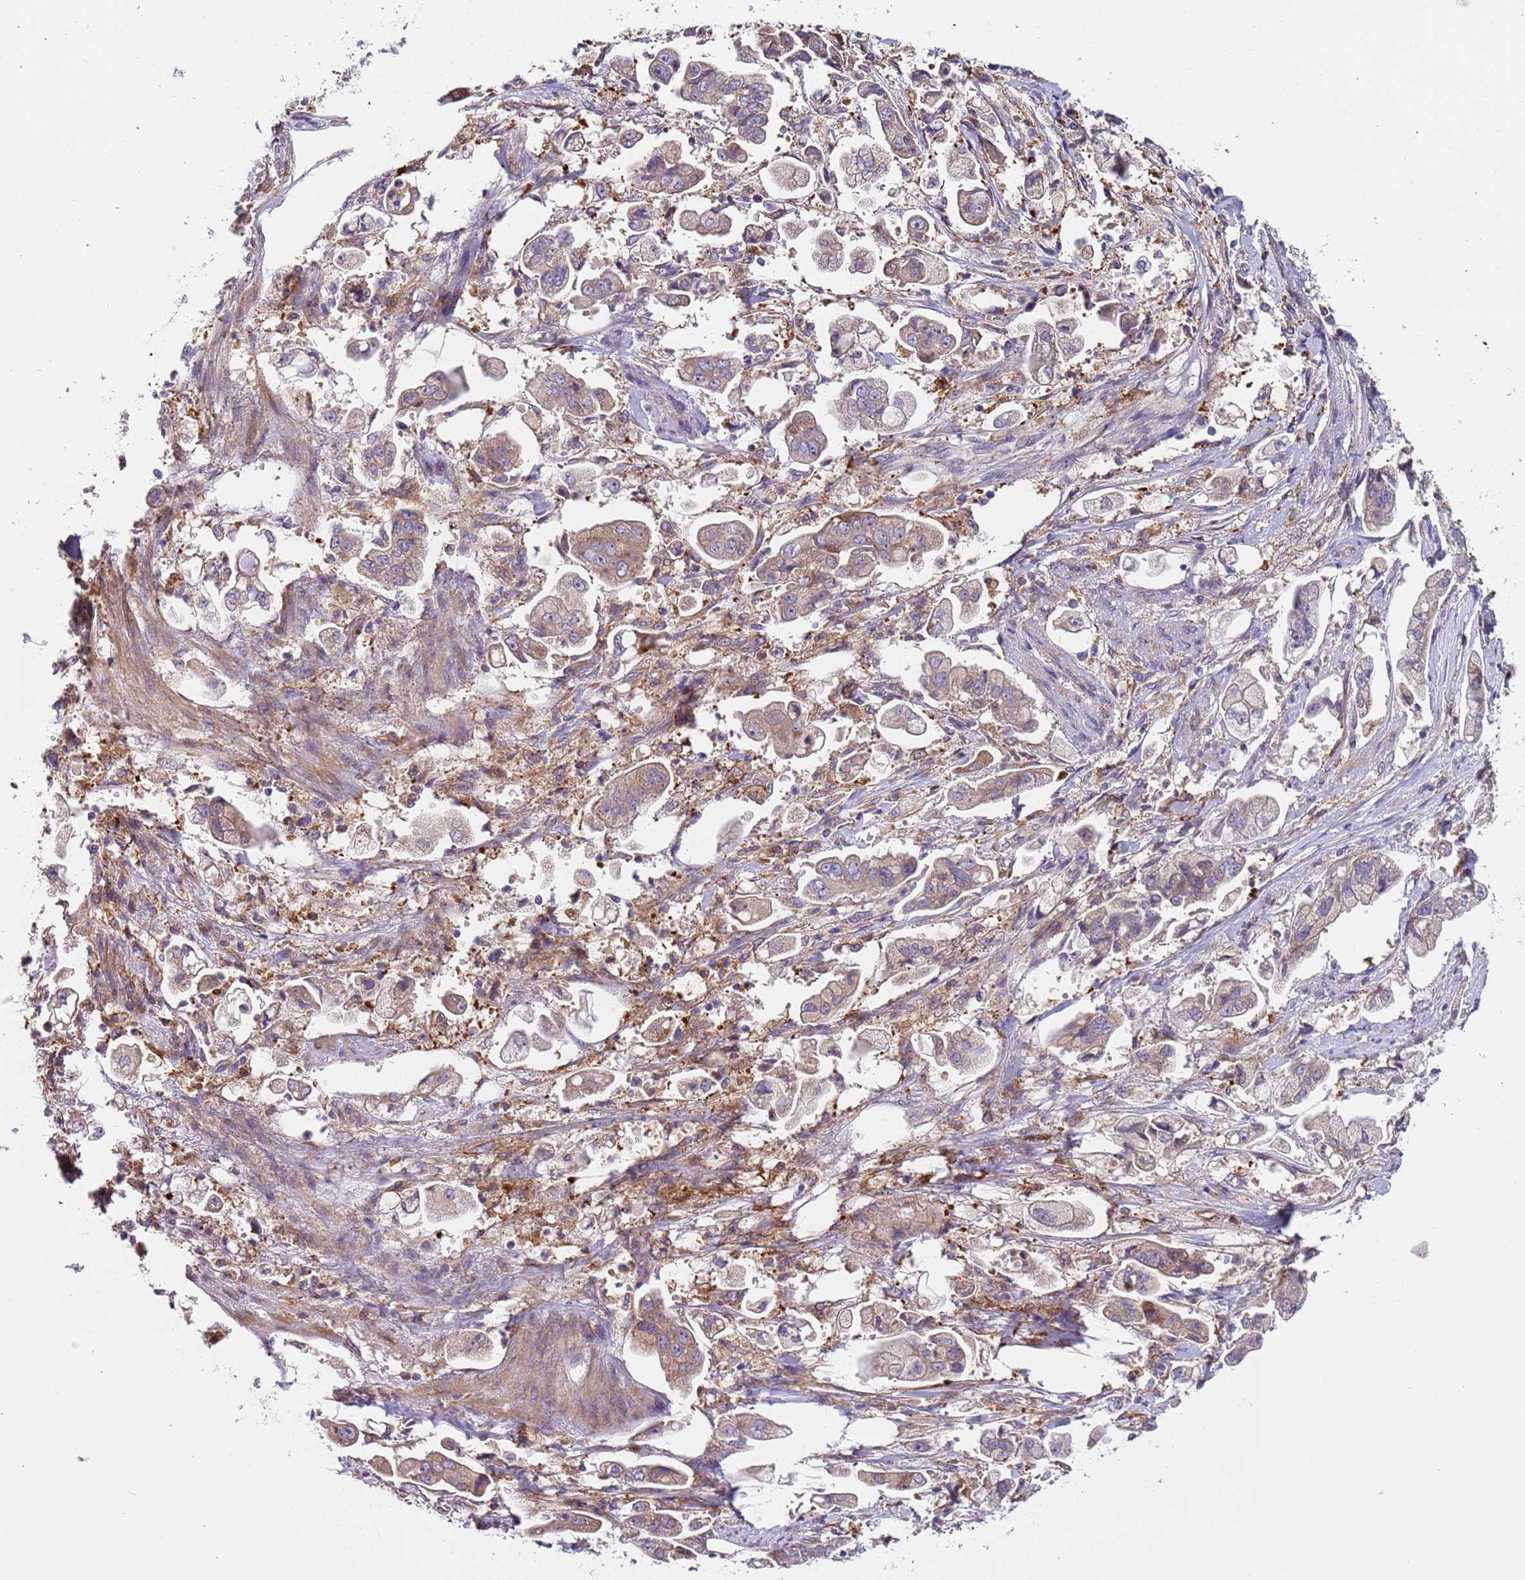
{"staining": {"intensity": "weak", "quantity": ">75%", "location": "cytoplasmic/membranous"}, "tissue": "stomach cancer", "cell_type": "Tumor cells", "image_type": "cancer", "snomed": [{"axis": "morphology", "description": "Adenocarcinoma, NOS"}, {"axis": "topography", "description": "Stomach"}], "caption": "The image displays immunohistochemical staining of adenocarcinoma (stomach). There is weak cytoplasmic/membranous expression is identified in about >75% of tumor cells.", "gene": "PAQR7", "patient": {"sex": "male", "age": 62}}